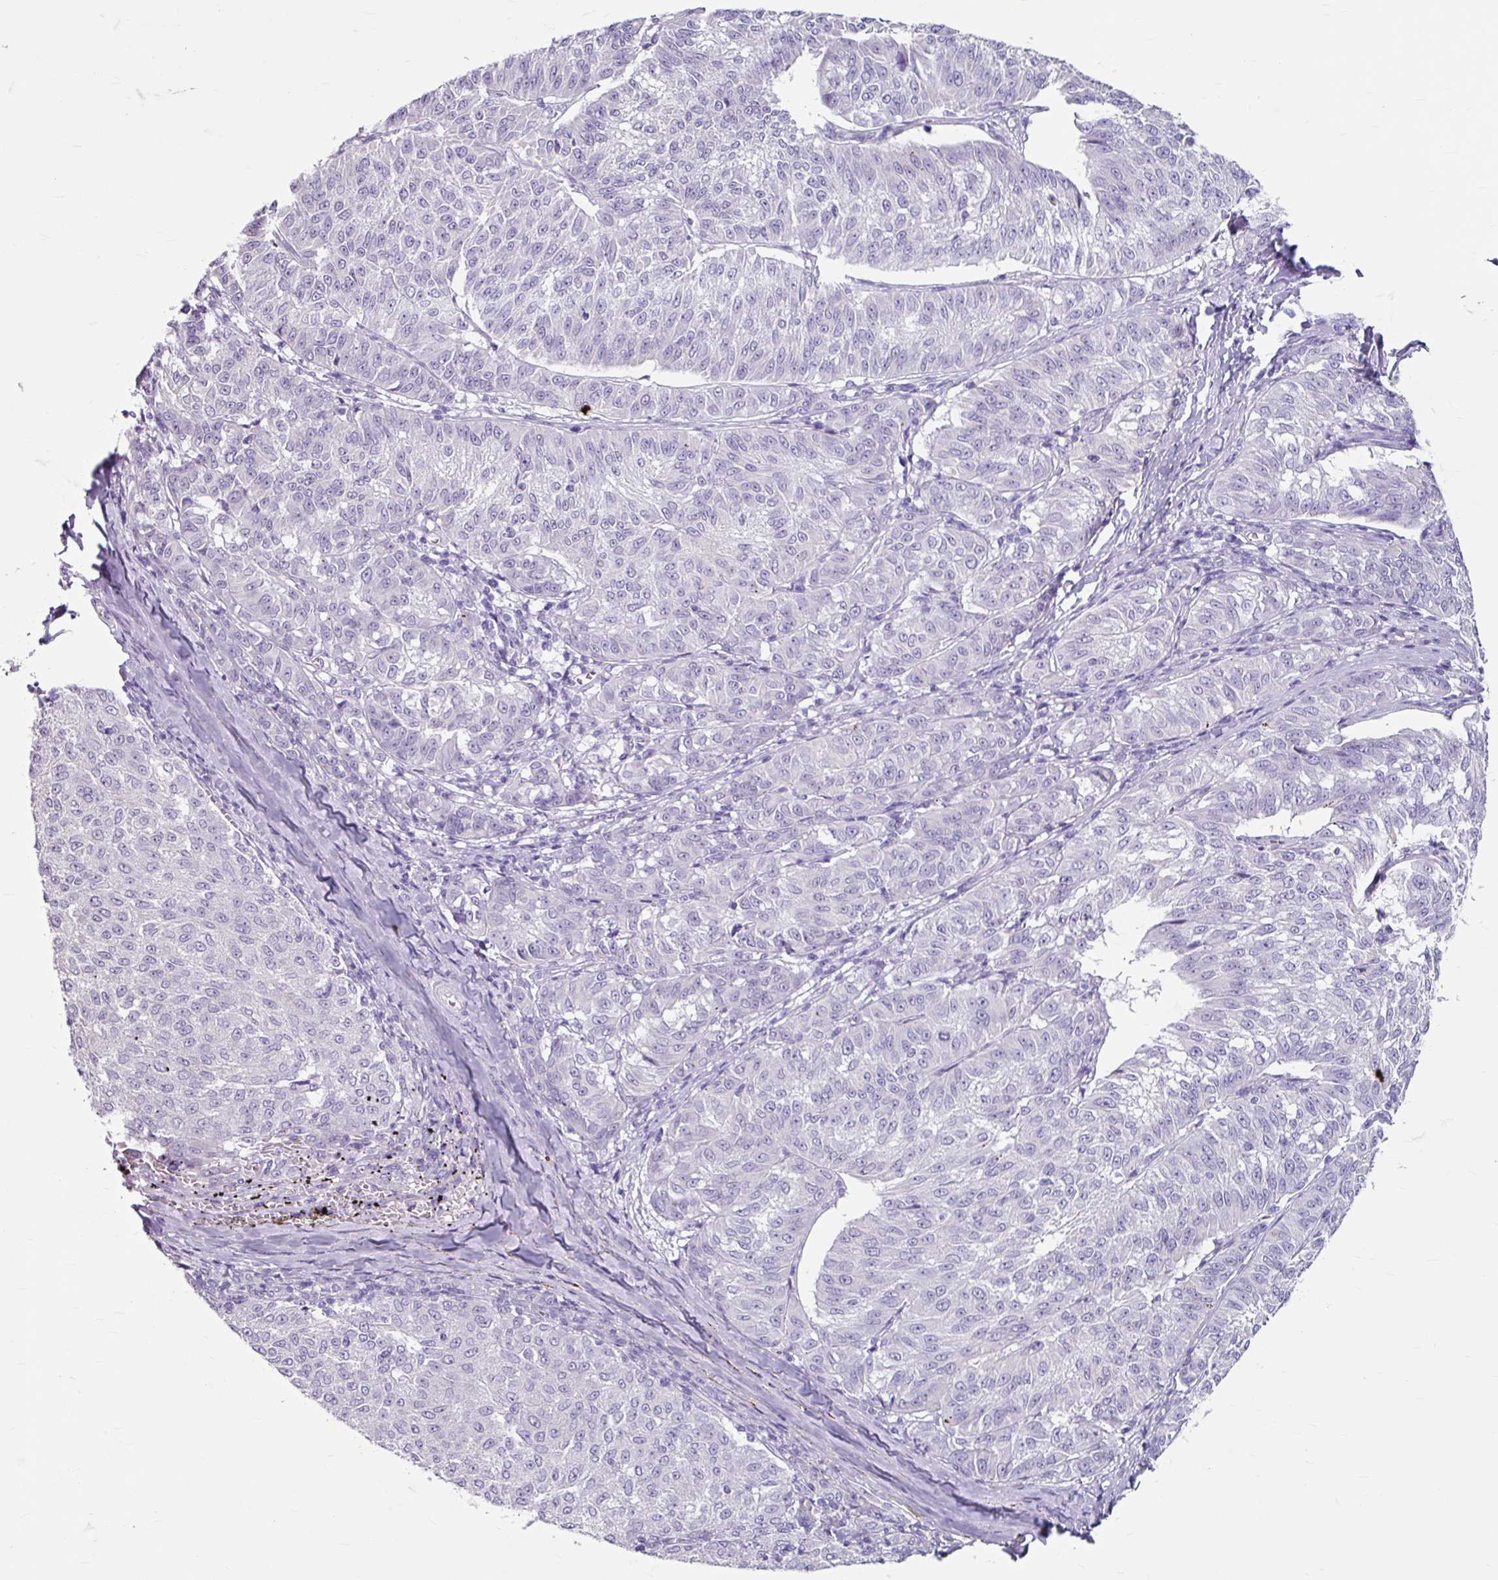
{"staining": {"intensity": "negative", "quantity": "none", "location": "none"}, "tissue": "melanoma", "cell_type": "Tumor cells", "image_type": "cancer", "snomed": [{"axis": "morphology", "description": "Malignant melanoma, NOS"}, {"axis": "topography", "description": "Skin"}], "caption": "High power microscopy histopathology image of an IHC photomicrograph of malignant melanoma, revealing no significant expression in tumor cells. The staining was performed using DAB to visualize the protein expression in brown, while the nuclei were stained in blue with hematoxylin (Magnification: 20x).", "gene": "ANKRD1", "patient": {"sex": "female", "age": 72}}